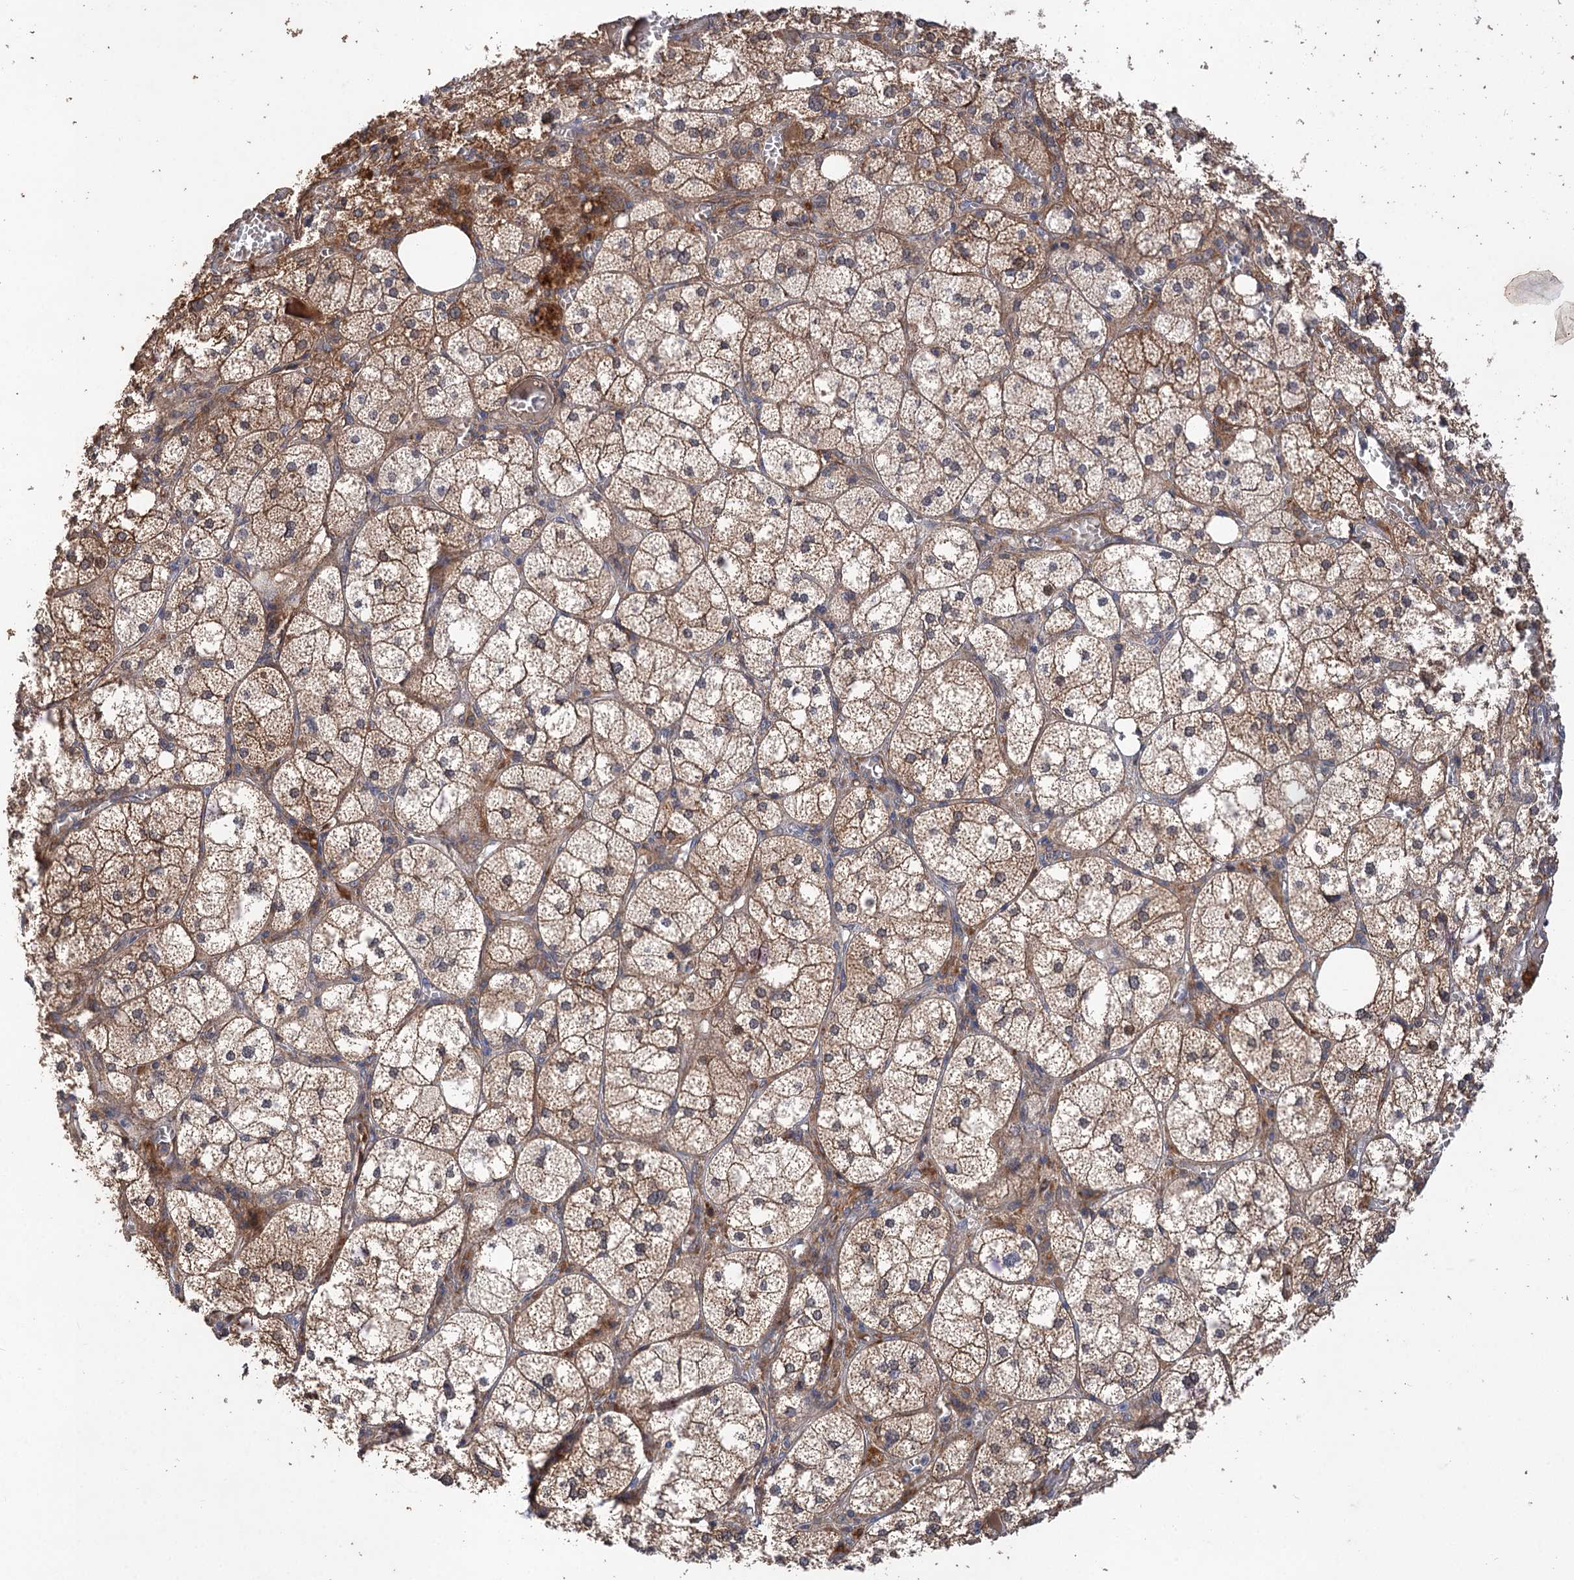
{"staining": {"intensity": "strong", "quantity": "25%-75%", "location": "cytoplasmic/membranous"}, "tissue": "adrenal gland", "cell_type": "Glandular cells", "image_type": "normal", "snomed": [{"axis": "morphology", "description": "Normal tissue, NOS"}, {"axis": "topography", "description": "Adrenal gland"}], "caption": "DAB immunohistochemical staining of benign human adrenal gland demonstrates strong cytoplasmic/membranous protein expression in about 25%-75% of glandular cells. (DAB (3,3'-diaminobenzidine) IHC, brown staining for protein, blue staining for nuclei).", "gene": "FBXW8", "patient": {"sex": "female", "age": 61}}